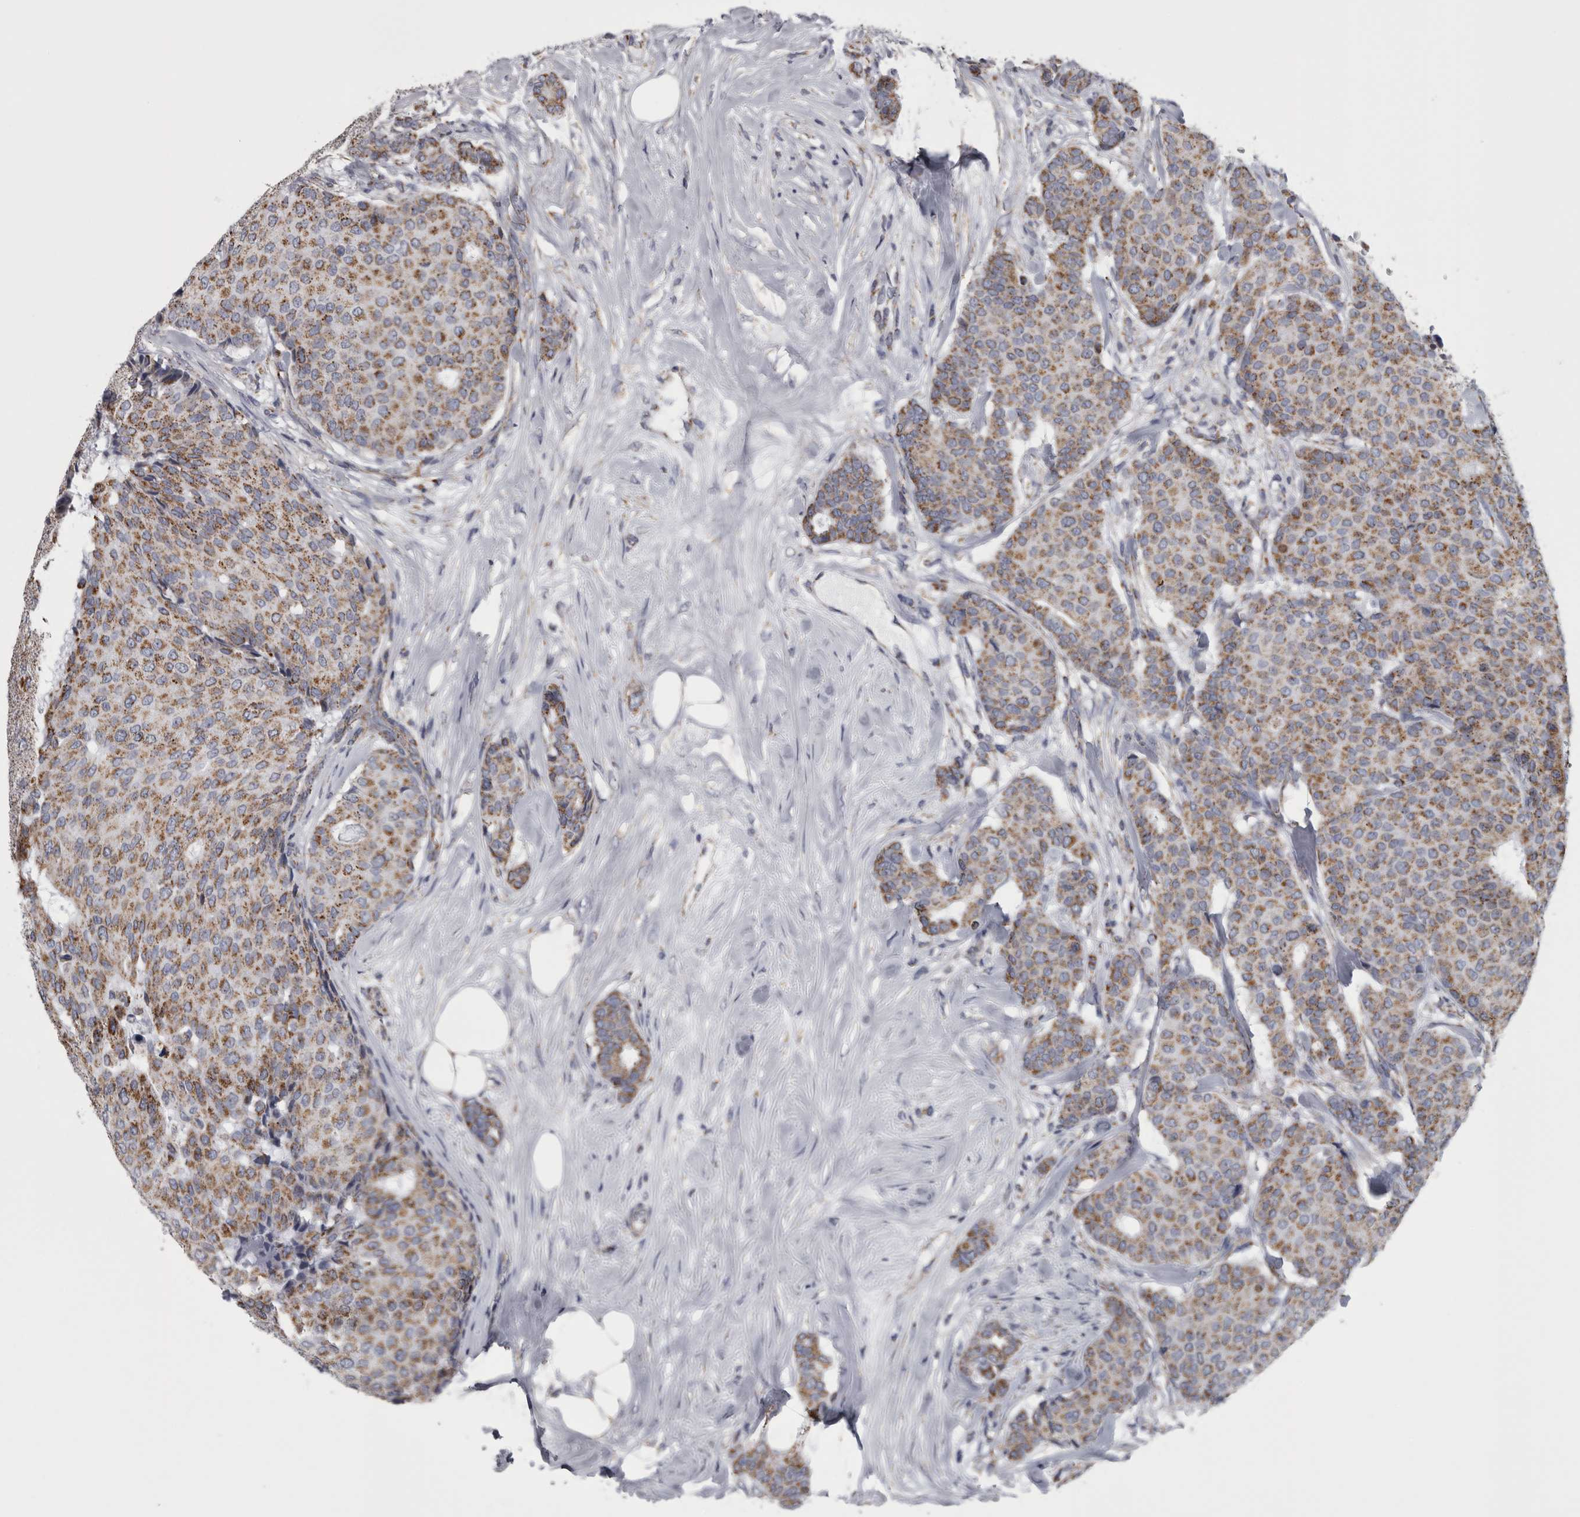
{"staining": {"intensity": "moderate", "quantity": ">75%", "location": "cytoplasmic/membranous"}, "tissue": "breast cancer", "cell_type": "Tumor cells", "image_type": "cancer", "snomed": [{"axis": "morphology", "description": "Duct carcinoma"}, {"axis": "topography", "description": "Breast"}], "caption": "Moderate cytoplasmic/membranous protein staining is identified in about >75% of tumor cells in breast cancer (invasive ductal carcinoma). The staining was performed using DAB to visualize the protein expression in brown, while the nuclei were stained in blue with hematoxylin (Magnification: 20x).", "gene": "MDH2", "patient": {"sex": "female", "age": 75}}